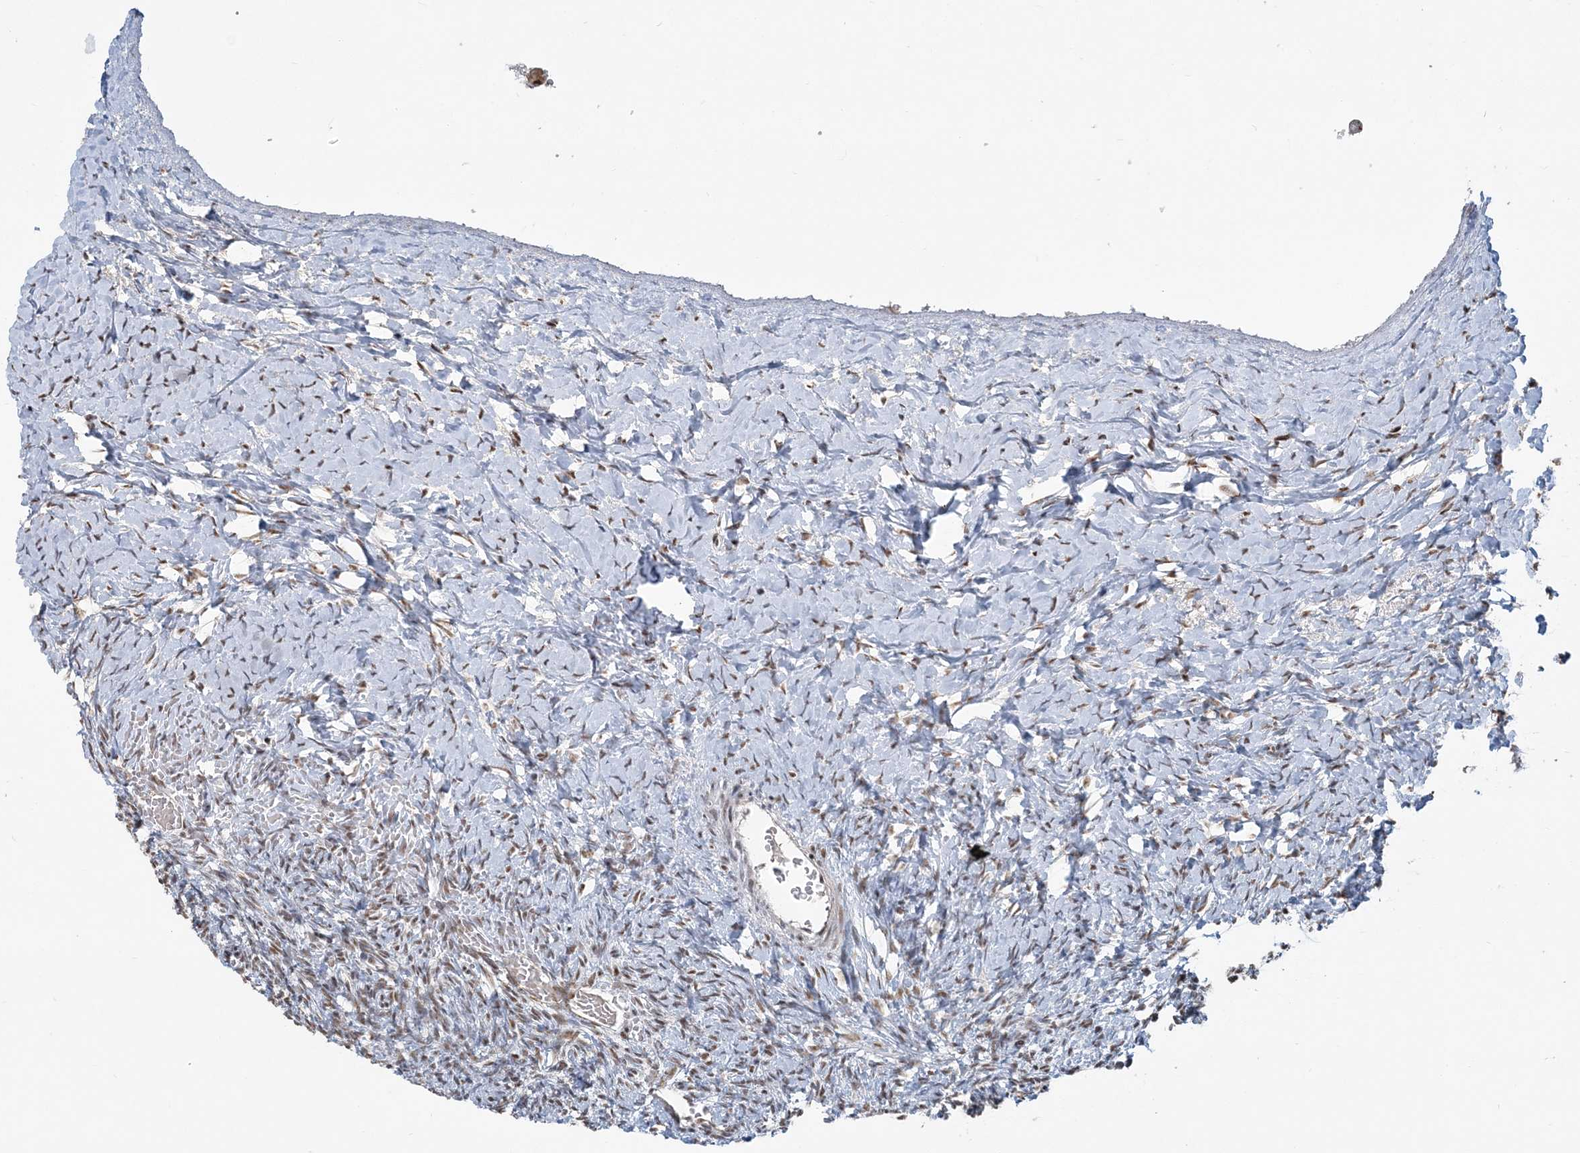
{"staining": {"intensity": "moderate", "quantity": ">75%", "location": "nuclear"}, "tissue": "ovary", "cell_type": "Ovarian stroma cells", "image_type": "normal", "snomed": [{"axis": "morphology", "description": "Normal tissue, NOS"}, {"axis": "morphology", "description": "Developmental malformation"}, {"axis": "topography", "description": "Ovary"}], "caption": "Immunohistochemistry image of normal ovary stained for a protein (brown), which shows medium levels of moderate nuclear expression in about >75% of ovarian stroma cells.", "gene": "PLRG1", "patient": {"sex": "female", "age": 39}}